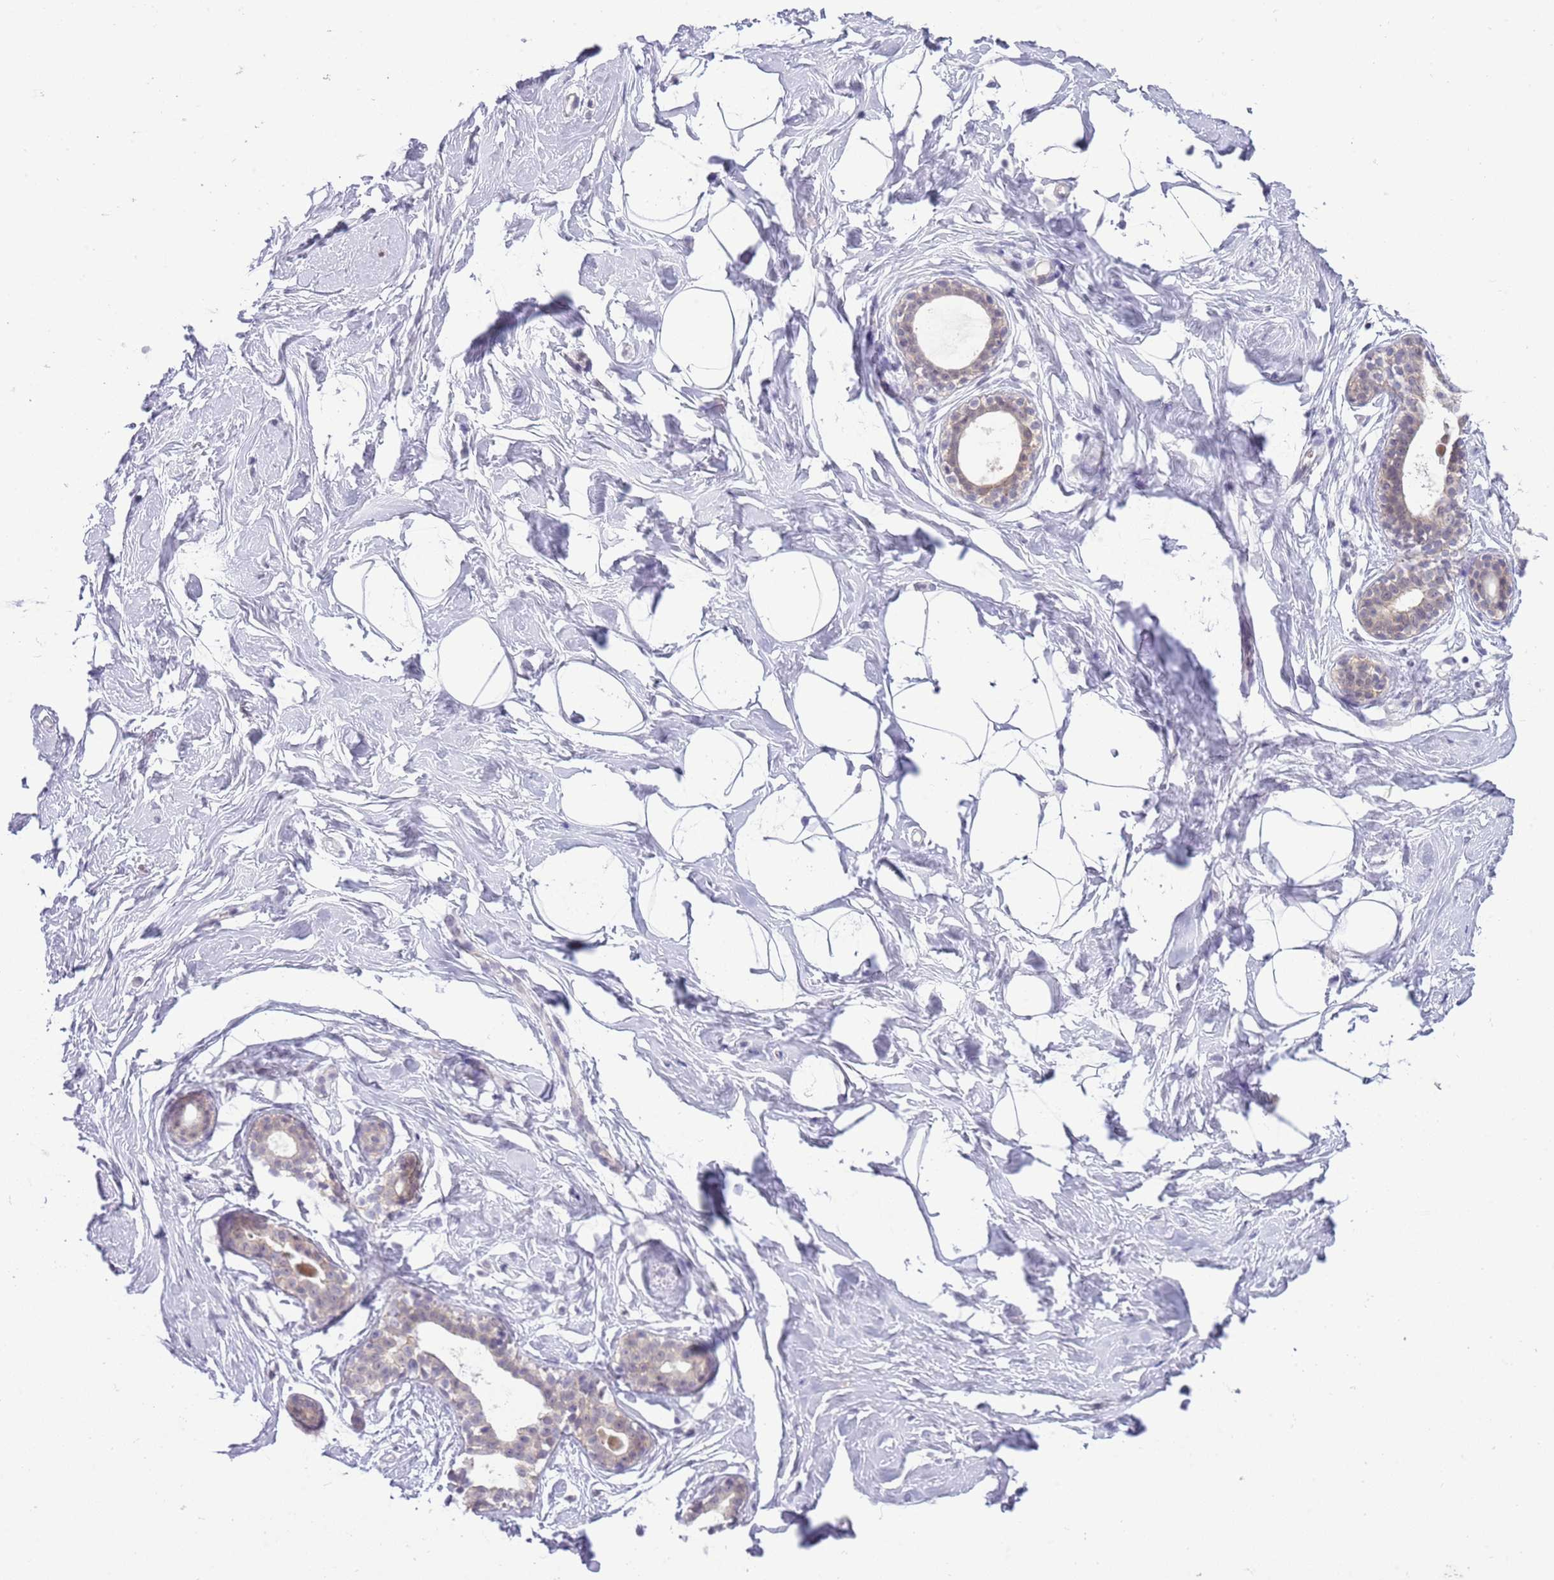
{"staining": {"intensity": "negative", "quantity": "none", "location": "none"}, "tissue": "breast", "cell_type": "Adipocytes", "image_type": "normal", "snomed": [{"axis": "morphology", "description": "Normal tissue, NOS"}, {"axis": "morphology", "description": "Adenoma, NOS"}, {"axis": "topography", "description": "Breast"}], "caption": "An immunohistochemistry (IHC) histopathology image of unremarkable breast is shown. There is no staining in adipocytes of breast.", "gene": "TM2D1", "patient": {"sex": "female", "age": 23}}